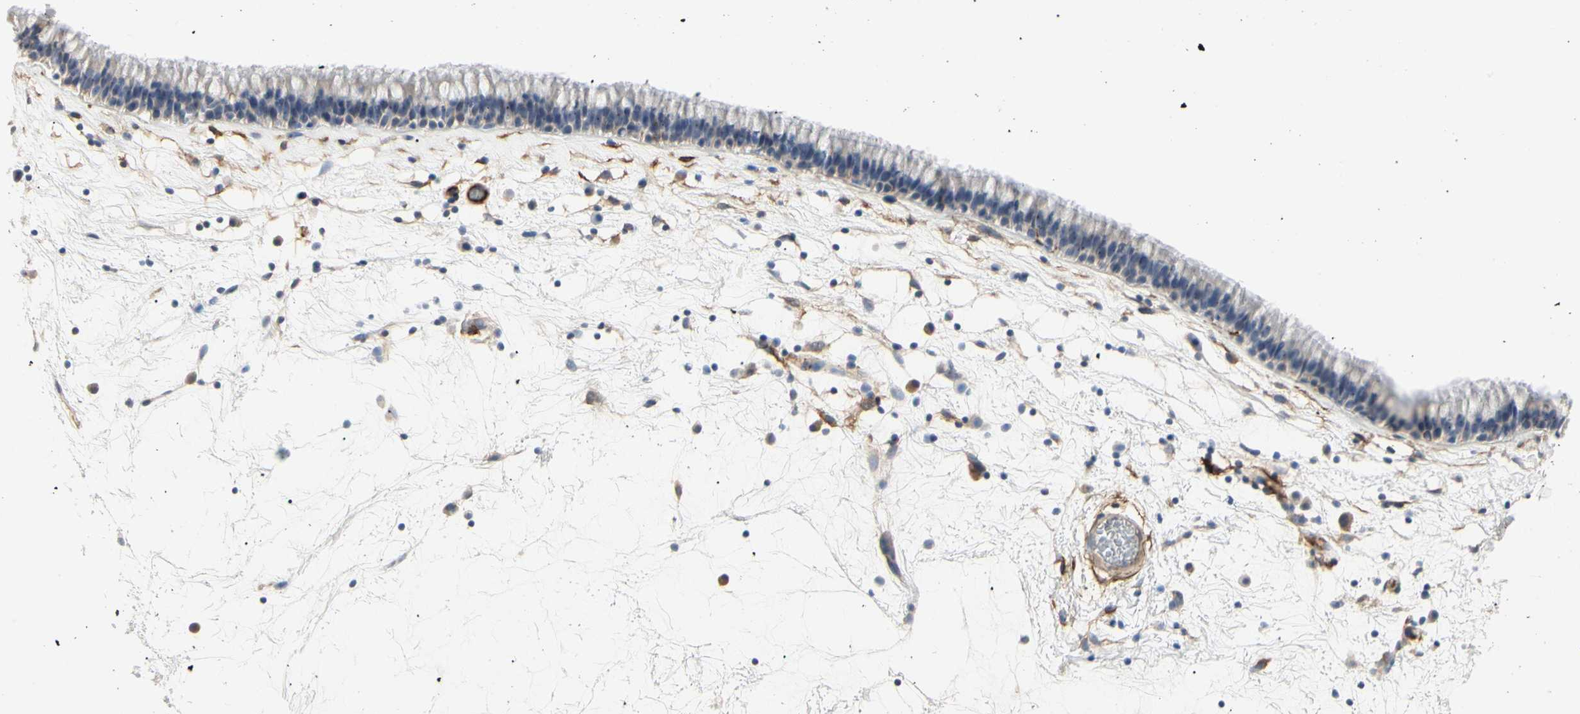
{"staining": {"intensity": "weak", "quantity": "<25%", "location": "cytoplasmic/membranous"}, "tissue": "nasopharynx", "cell_type": "Respiratory epithelial cells", "image_type": "normal", "snomed": [{"axis": "morphology", "description": "Normal tissue, NOS"}, {"axis": "morphology", "description": "Inflammation, NOS"}, {"axis": "topography", "description": "Nasopharynx"}], "caption": "IHC of normal nasopharynx exhibits no positivity in respiratory epithelial cells.", "gene": "GGT5", "patient": {"sex": "male", "age": 48}}